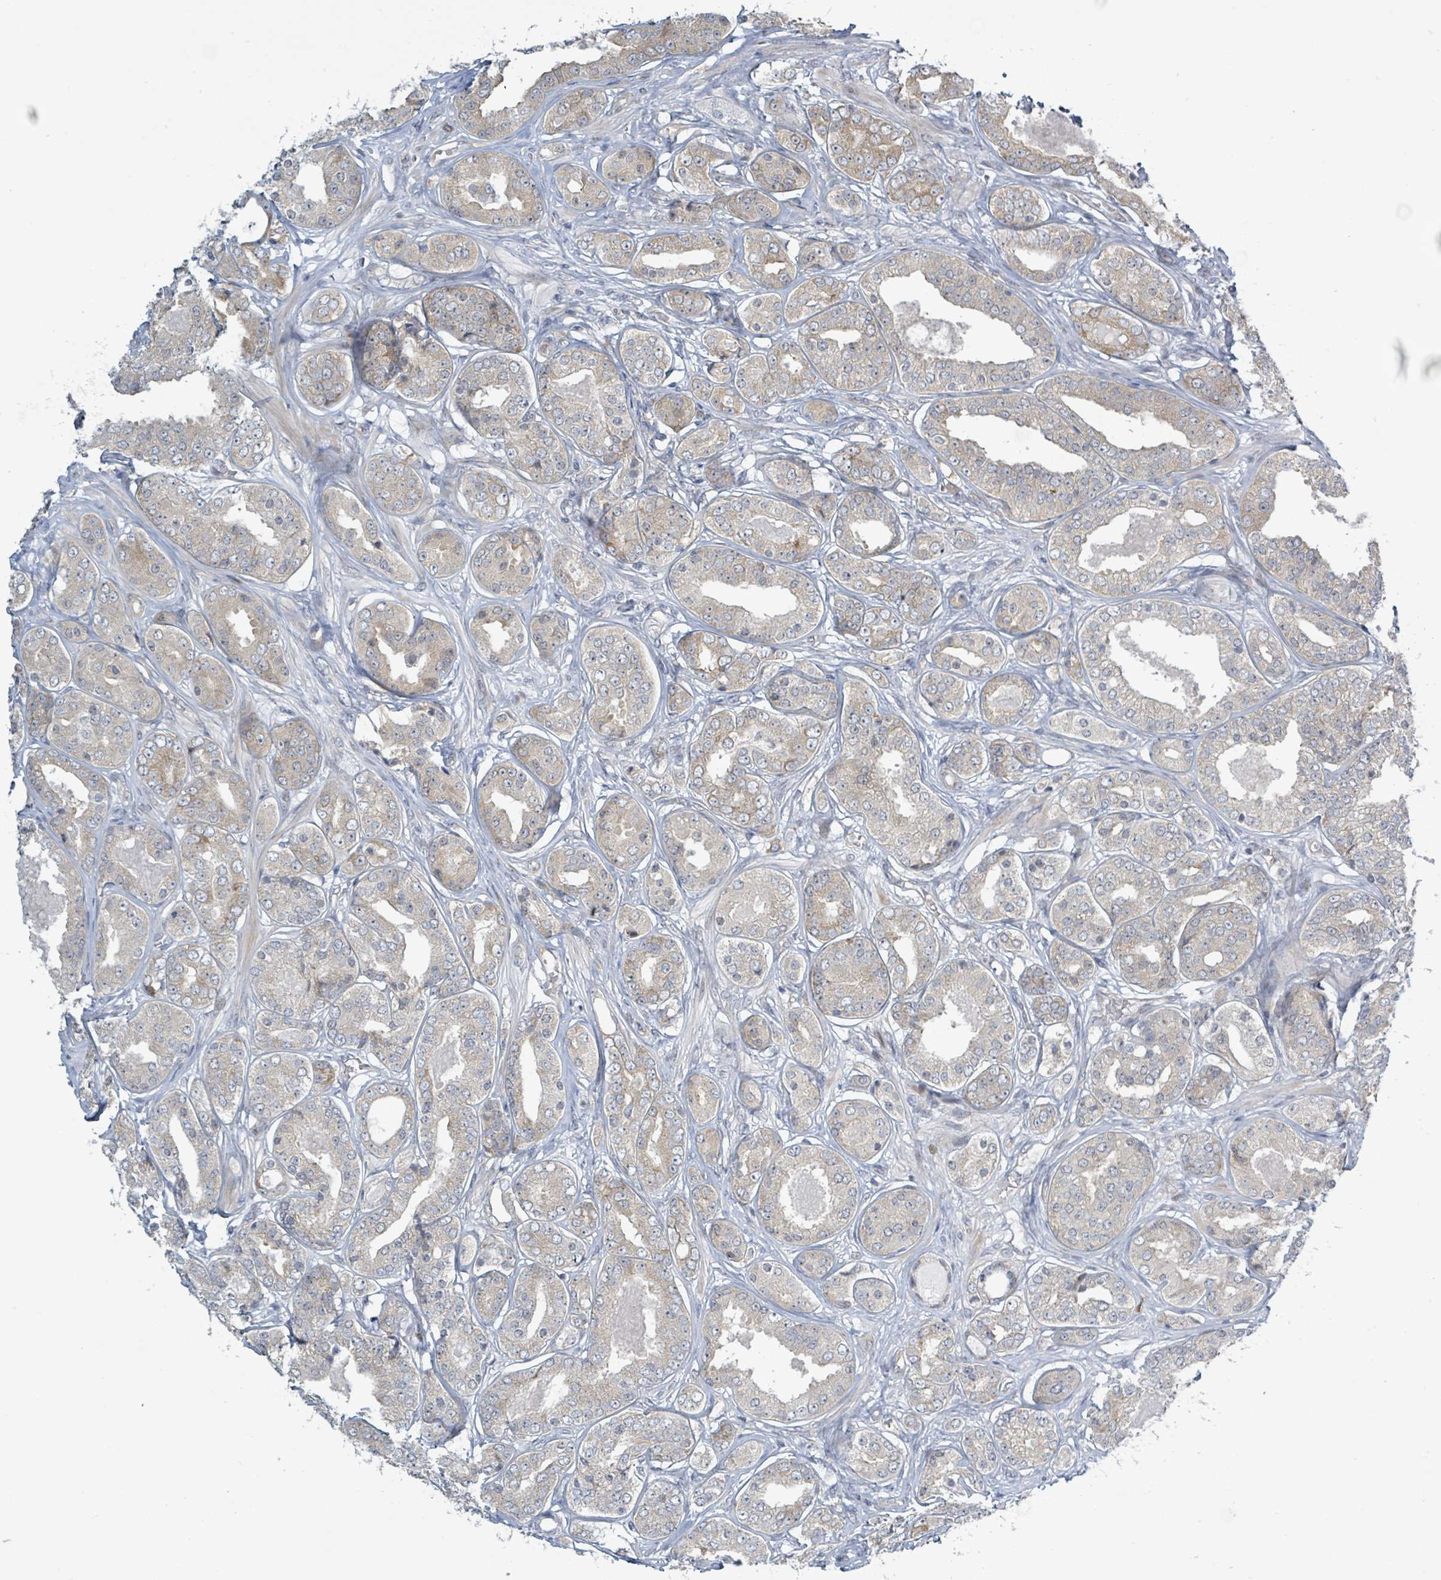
{"staining": {"intensity": "moderate", "quantity": "25%-75%", "location": "cytoplasmic/membranous"}, "tissue": "prostate cancer", "cell_type": "Tumor cells", "image_type": "cancer", "snomed": [{"axis": "morphology", "description": "Adenocarcinoma, High grade"}, {"axis": "topography", "description": "Prostate"}], "caption": "This photomicrograph exhibits immunohistochemistry (IHC) staining of prostate adenocarcinoma (high-grade), with medium moderate cytoplasmic/membranous staining in approximately 25%-75% of tumor cells.", "gene": "RPL32", "patient": {"sex": "male", "age": 63}}